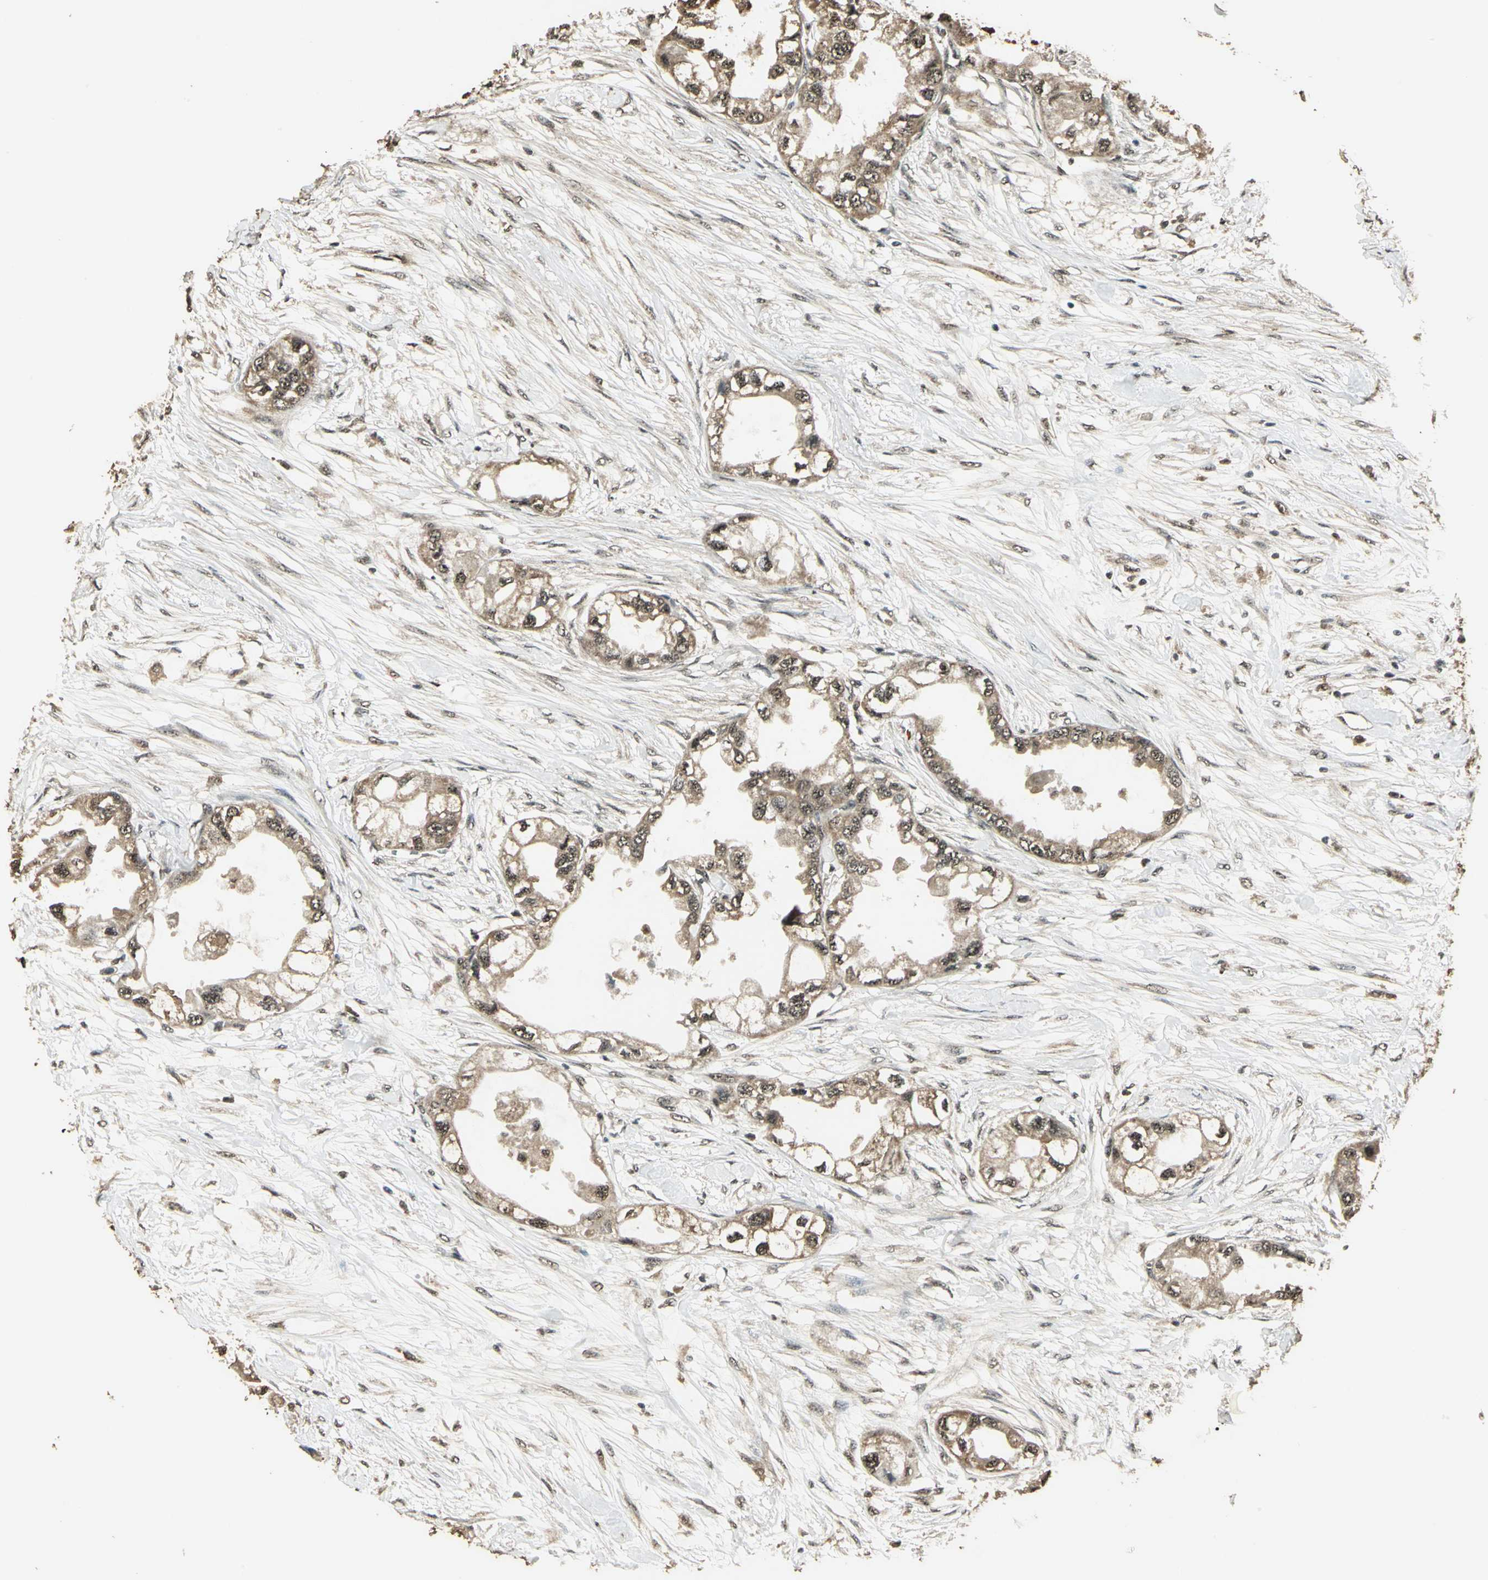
{"staining": {"intensity": "weak", "quantity": ">75%", "location": "cytoplasmic/membranous"}, "tissue": "endometrial cancer", "cell_type": "Tumor cells", "image_type": "cancer", "snomed": [{"axis": "morphology", "description": "Adenocarcinoma, NOS"}, {"axis": "topography", "description": "Endometrium"}], "caption": "An image of endometrial cancer stained for a protein shows weak cytoplasmic/membranous brown staining in tumor cells. Nuclei are stained in blue.", "gene": "UCHL5", "patient": {"sex": "female", "age": 67}}